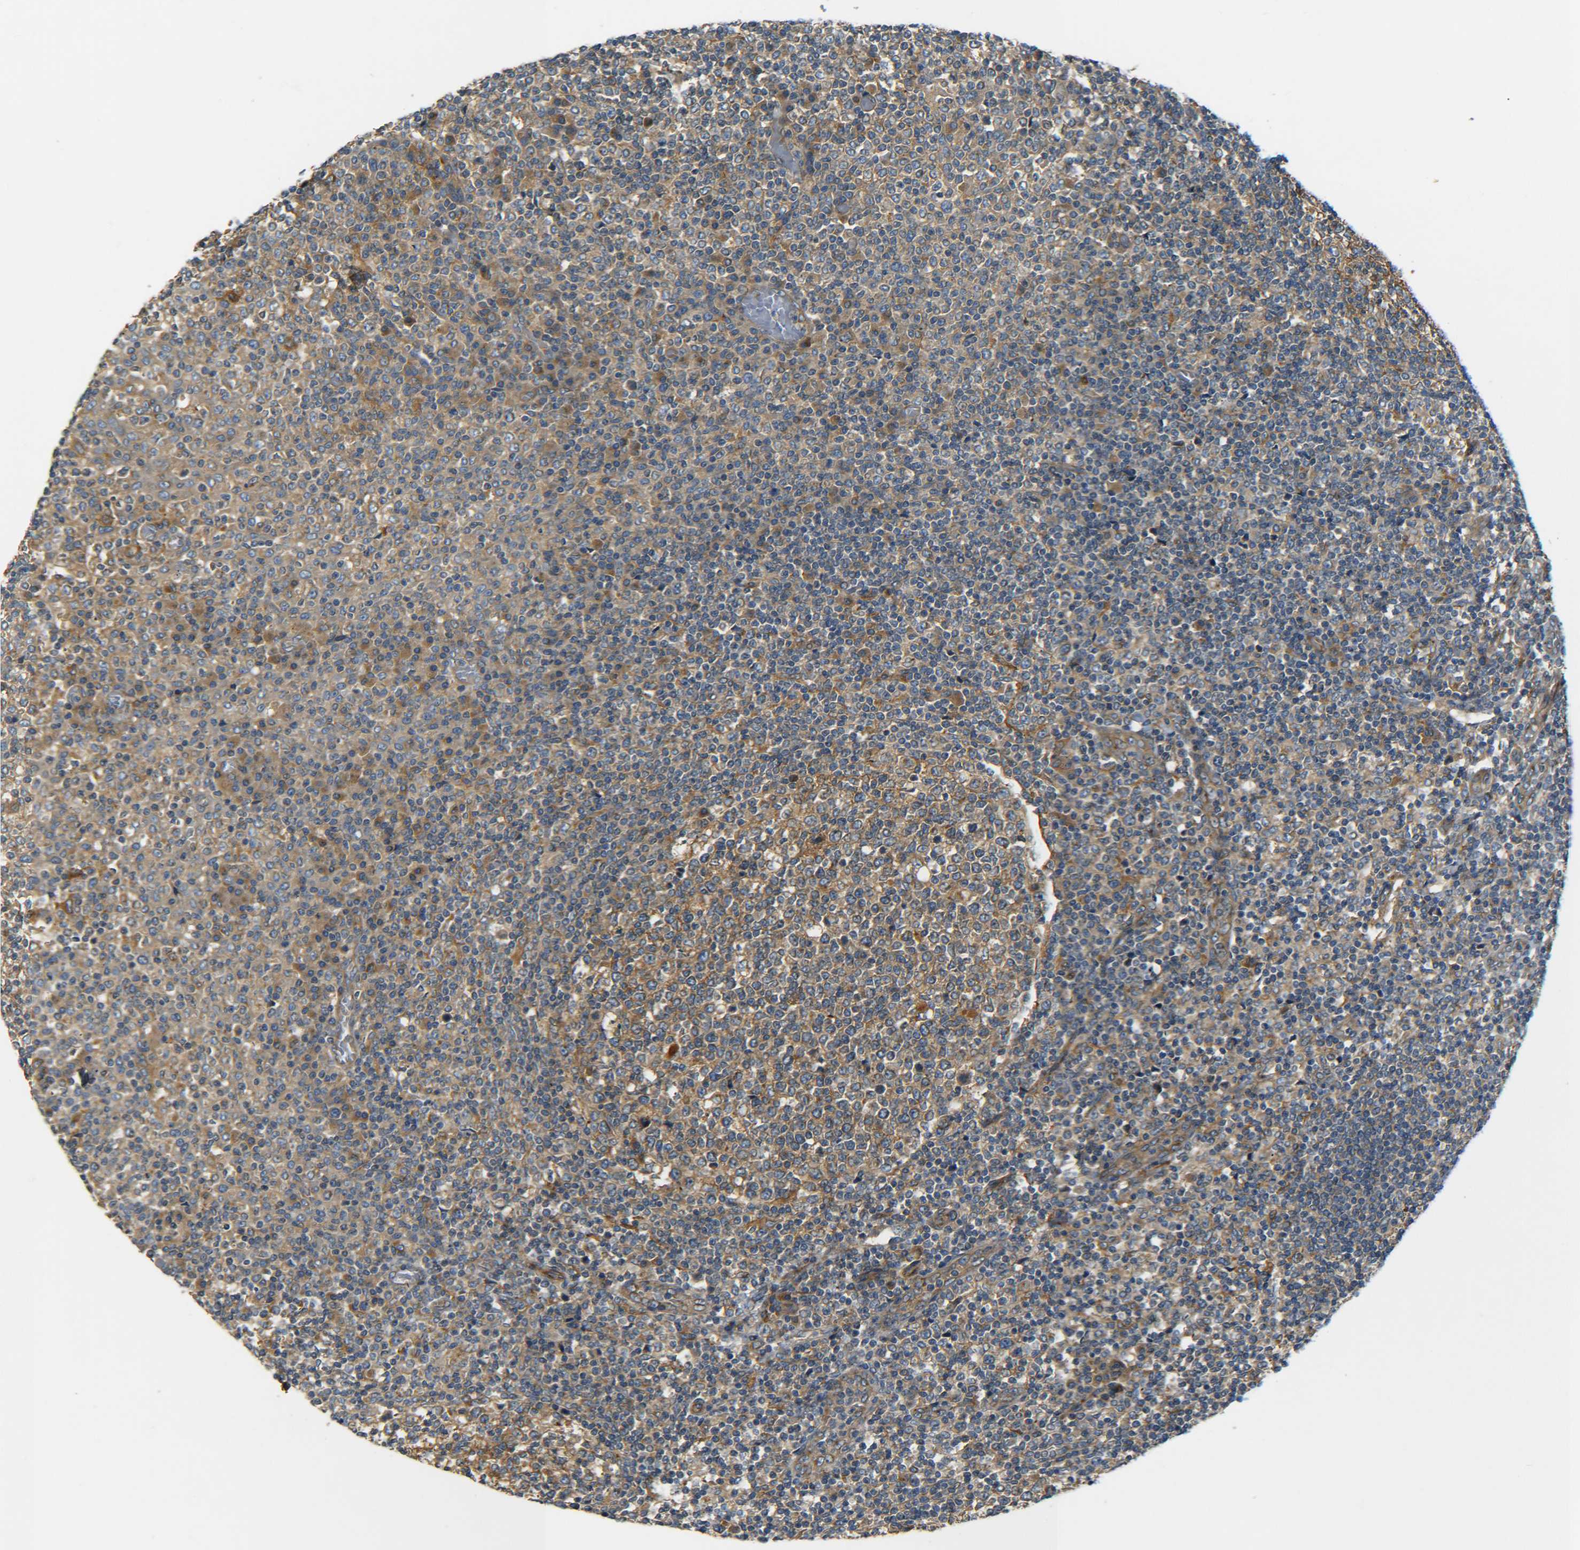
{"staining": {"intensity": "moderate", "quantity": ">75%", "location": "cytoplasmic/membranous"}, "tissue": "tonsil", "cell_type": "Germinal center cells", "image_type": "normal", "snomed": [{"axis": "morphology", "description": "Normal tissue, NOS"}, {"axis": "topography", "description": "Tonsil"}], "caption": "Benign tonsil demonstrates moderate cytoplasmic/membranous staining in about >75% of germinal center cells, visualized by immunohistochemistry.", "gene": "LRCH3", "patient": {"sex": "female", "age": 19}}